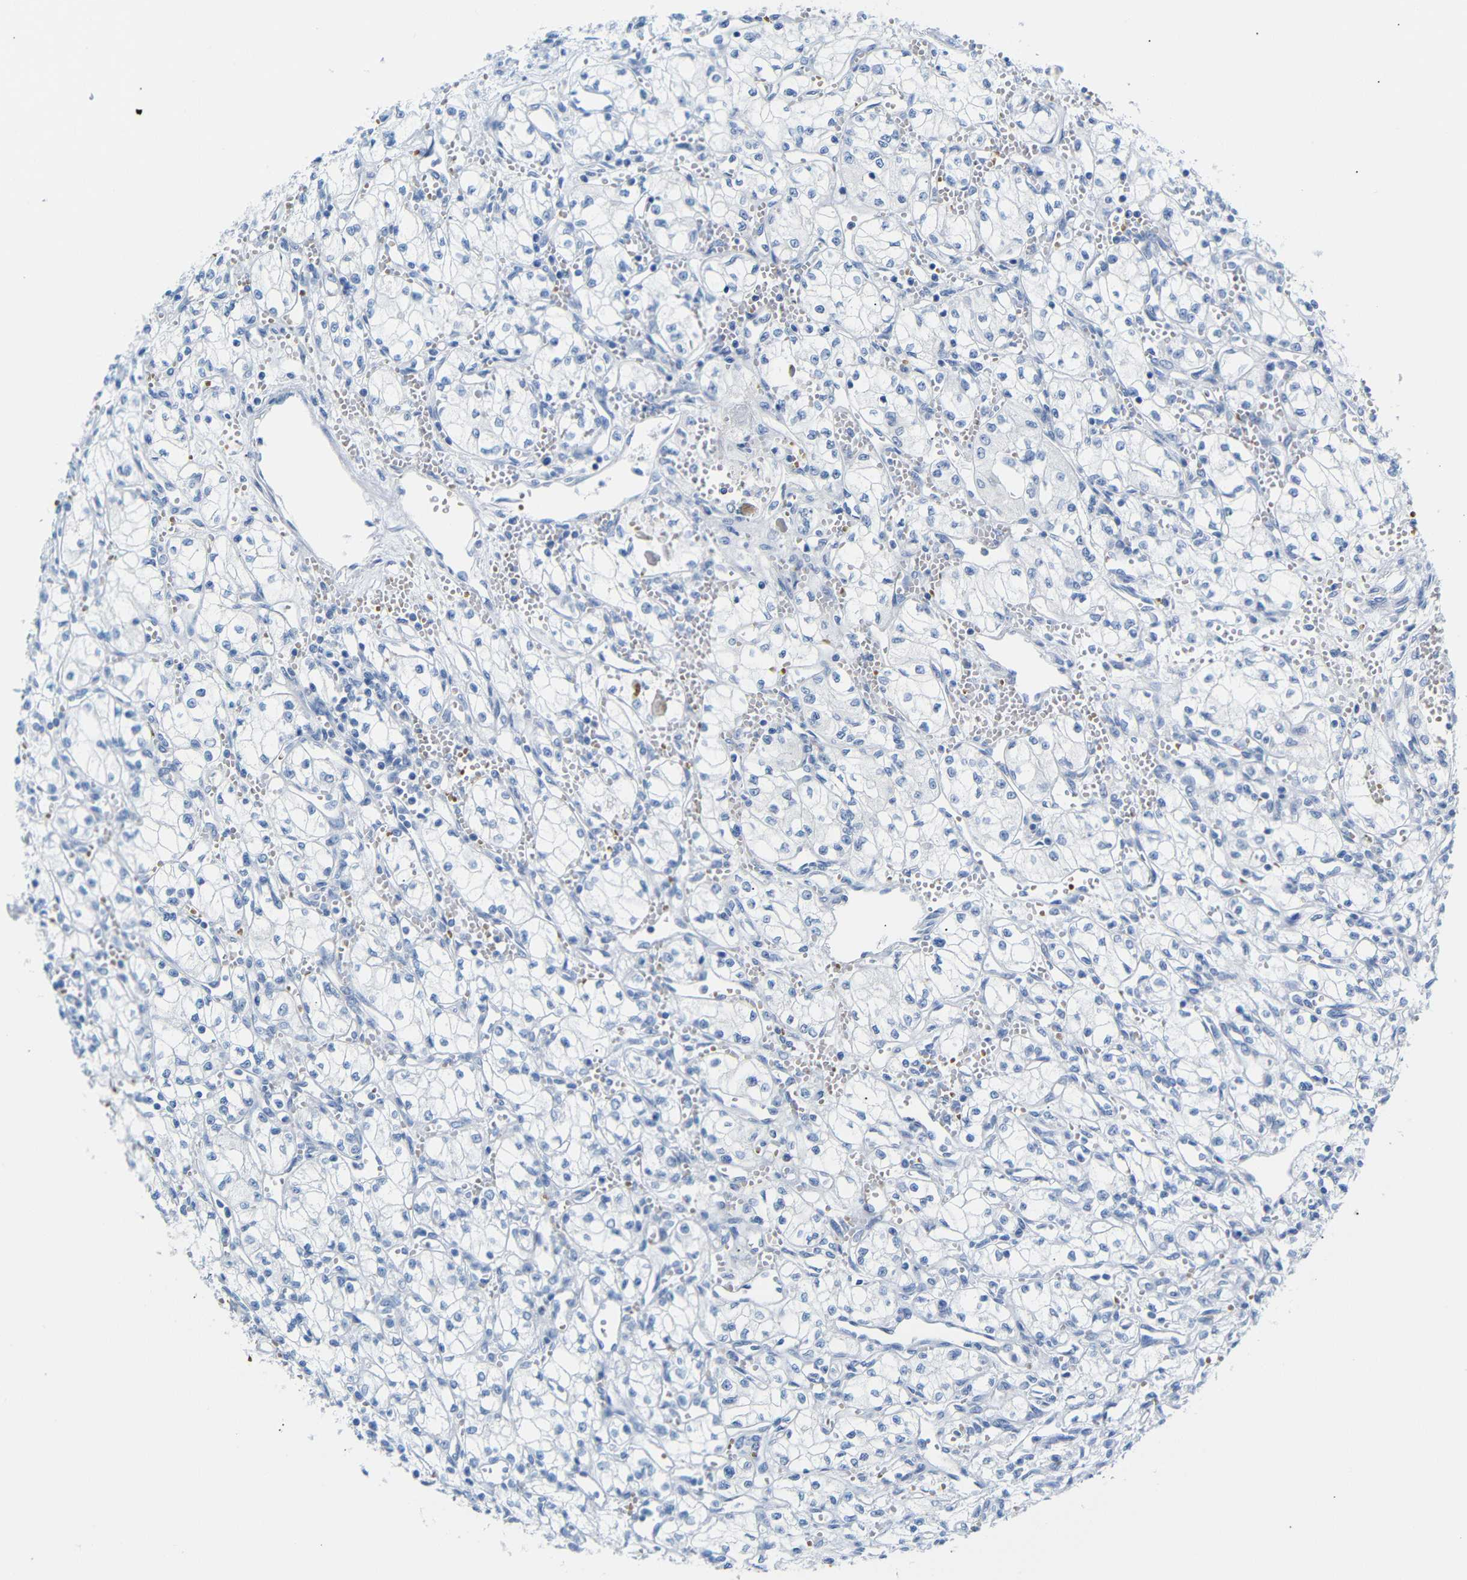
{"staining": {"intensity": "negative", "quantity": "none", "location": "none"}, "tissue": "renal cancer", "cell_type": "Tumor cells", "image_type": "cancer", "snomed": [{"axis": "morphology", "description": "Normal tissue, NOS"}, {"axis": "morphology", "description": "Adenocarcinoma, NOS"}, {"axis": "topography", "description": "Kidney"}], "caption": "Renal adenocarcinoma stained for a protein using IHC reveals no expression tumor cells.", "gene": "ERVMER34-1", "patient": {"sex": "male", "age": 59}}